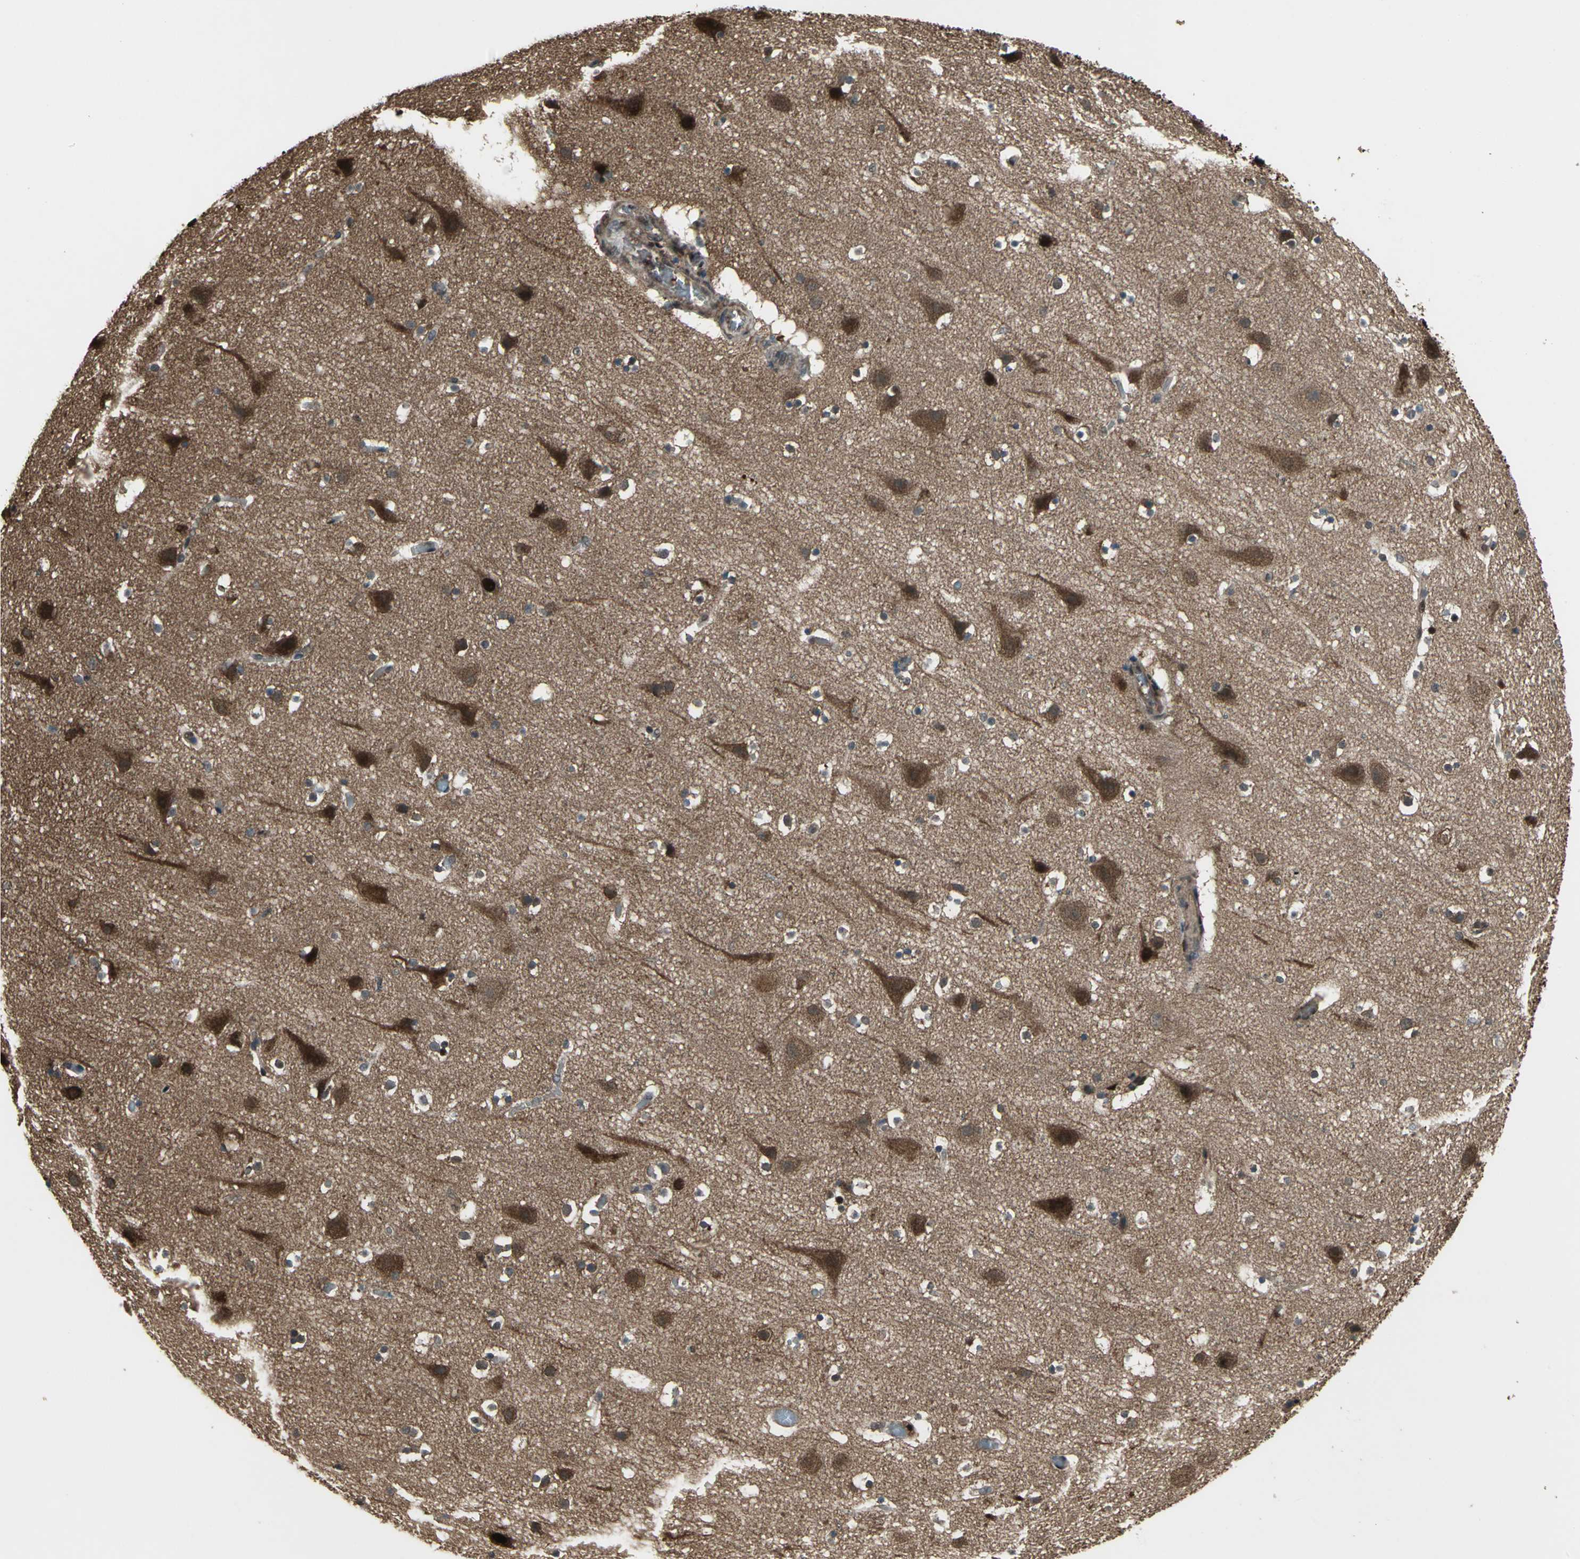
{"staining": {"intensity": "strong", "quantity": ">75%", "location": "cytoplasmic/membranous,nuclear"}, "tissue": "cerebral cortex", "cell_type": "Endothelial cells", "image_type": "normal", "snomed": [{"axis": "morphology", "description": "Normal tissue, NOS"}, {"axis": "topography", "description": "Cerebral cortex"}], "caption": "Immunohistochemistry (DAB) staining of benign cerebral cortex shows strong cytoplasmic/membranous,nuclear protein staining in about >75% of endothelial cells.", "gene": "COPS5", "patient": {"sex": "male", "age": 45}}